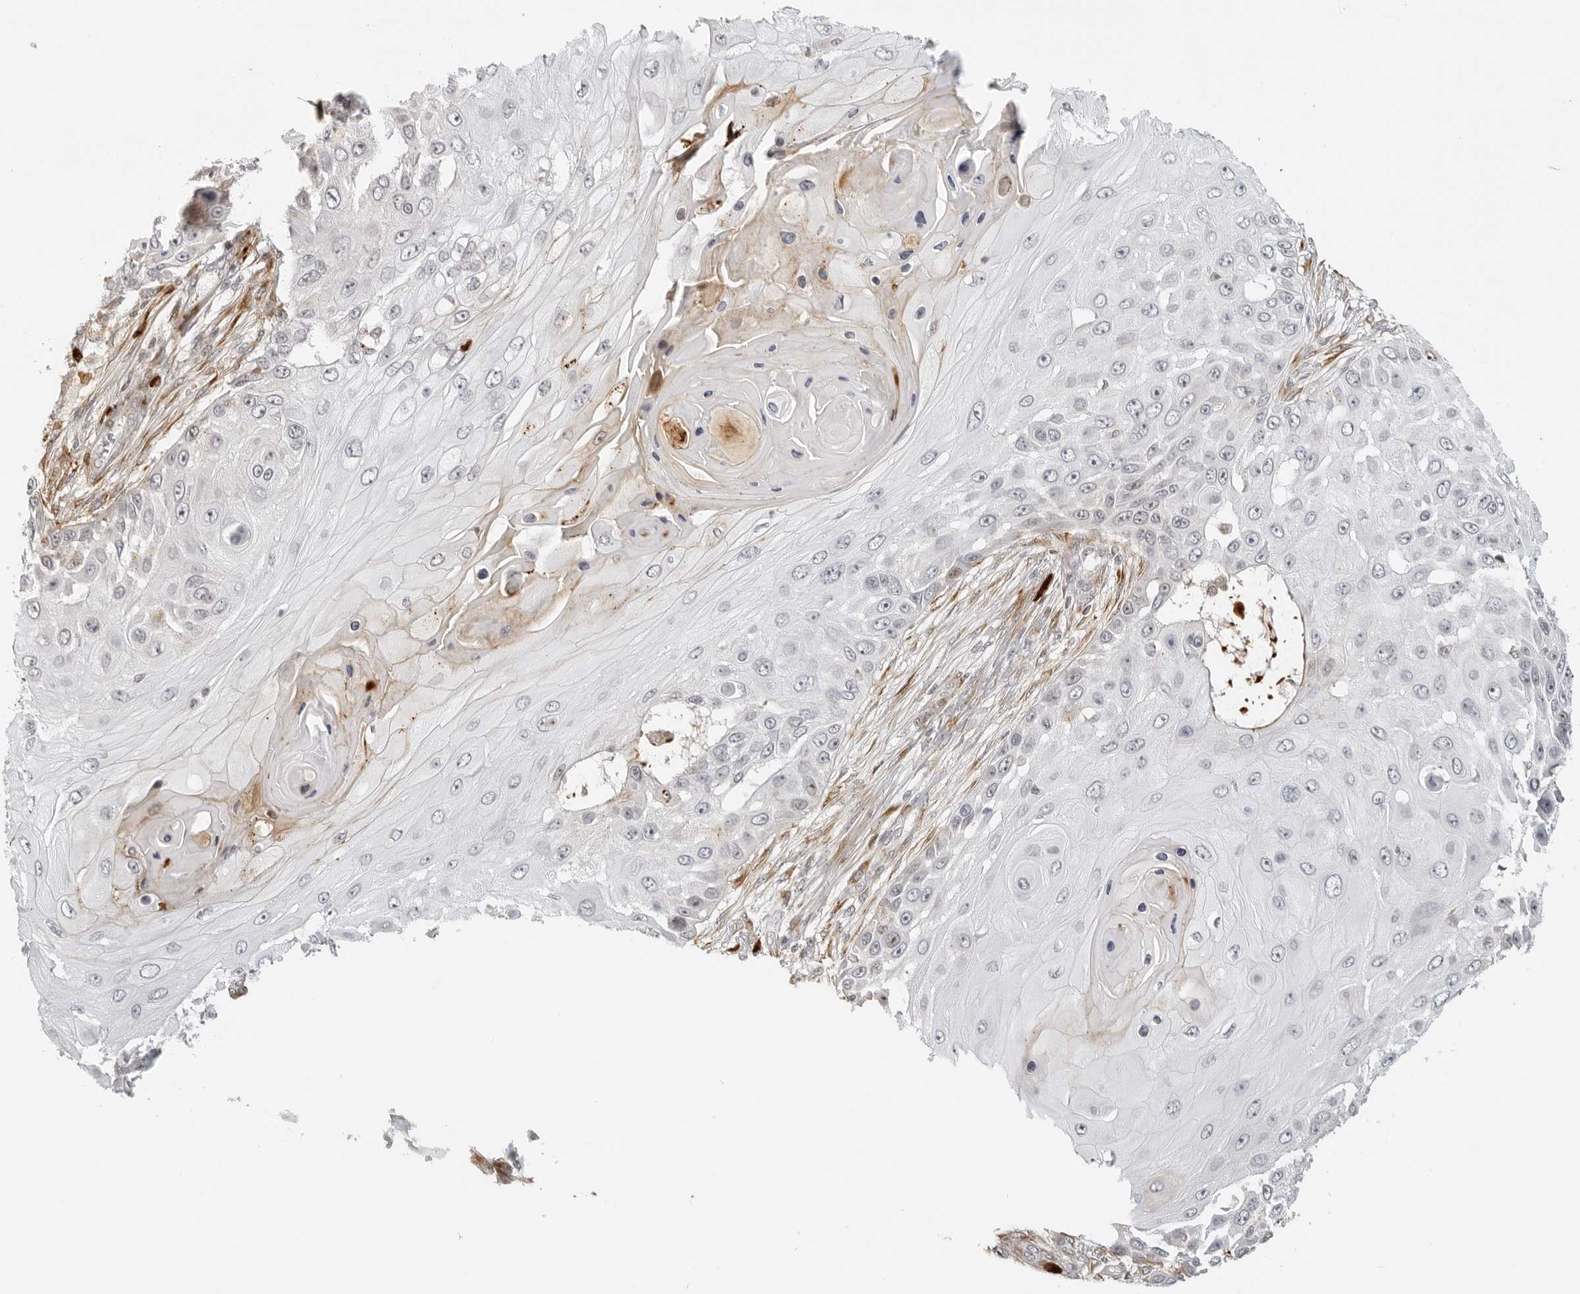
{"staining": {"intensity": "moderate", "quantity": "<25%", "location": "nuclear"}, "tissue": "skin cancer", "cell_type": "Tumor cells", "image_type": "cancer", "snomed": [{"axis": "morphology", "description": "Squamous cell carcinoma, NOS"}, {"axis": "topography", "description": "Skin"}], "caption": "Immunohistochemical staining of skin cancer (squamous cell carcinoma) exhibits moderate nuclear protein positivity in about <25% of tumor cells.", "gene": "ZNF678", "patient": {"sex": "female", "age": 44}}